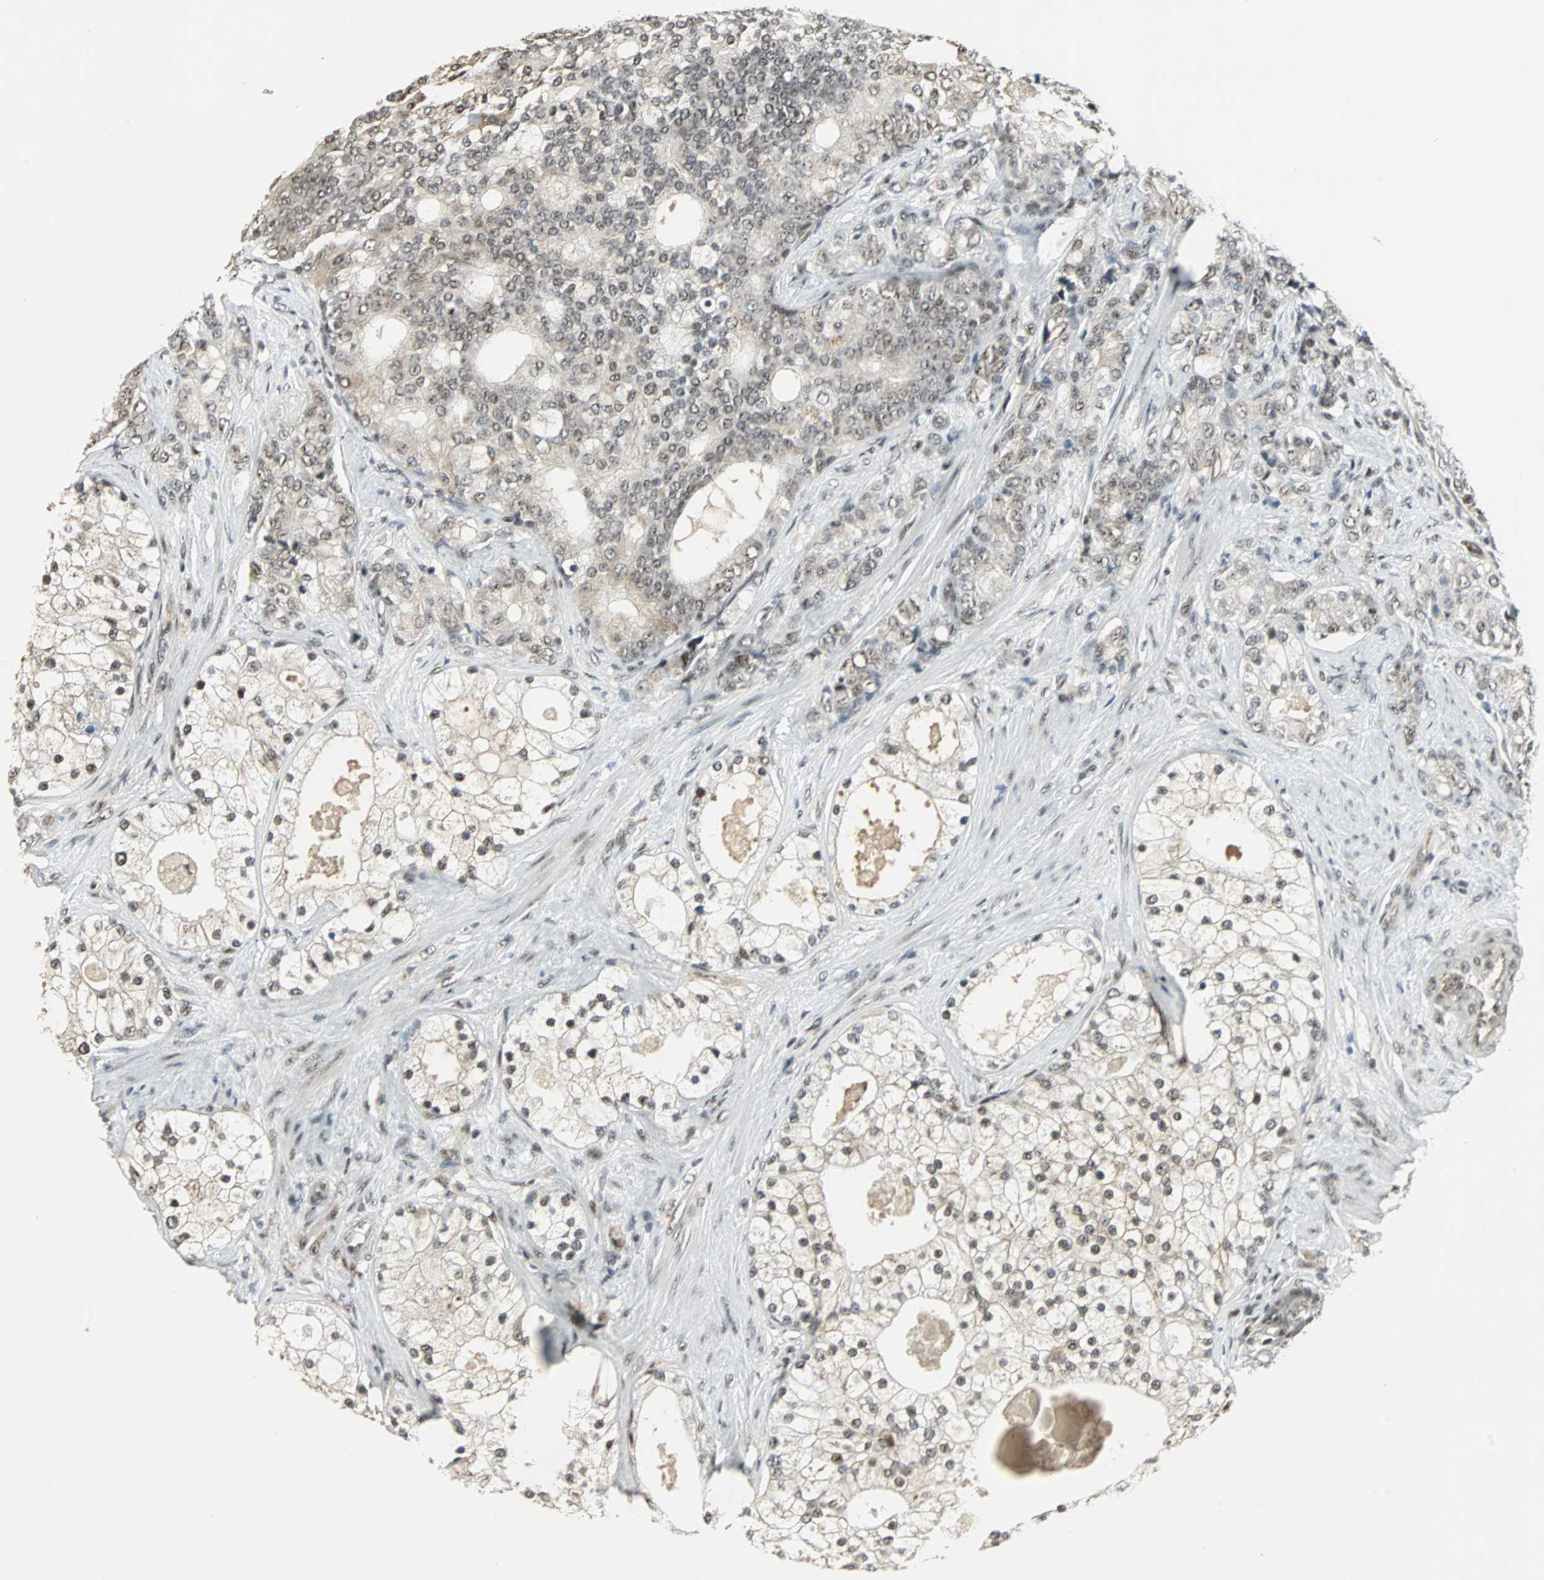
{"staining": {"intensity": "moderate", "quantity": "25%-75%", "location": "nuclear"}, "tissue": "prostate cancer", "cell_type": "Tumor cells", "image_type": "cancer", "snomed": [{"axis": "morphology", "description": "Adenocarcinoma, Low grade"}, {"axis": "topography", "description": "Prostate"}], "caption": "This is an image of immunohistochemistry staining of prostate cancer, which shows moderate expression in the nuclear of tumor cells.", "gene": "MED4", "patient": {"sex": "male", "age": 58}}